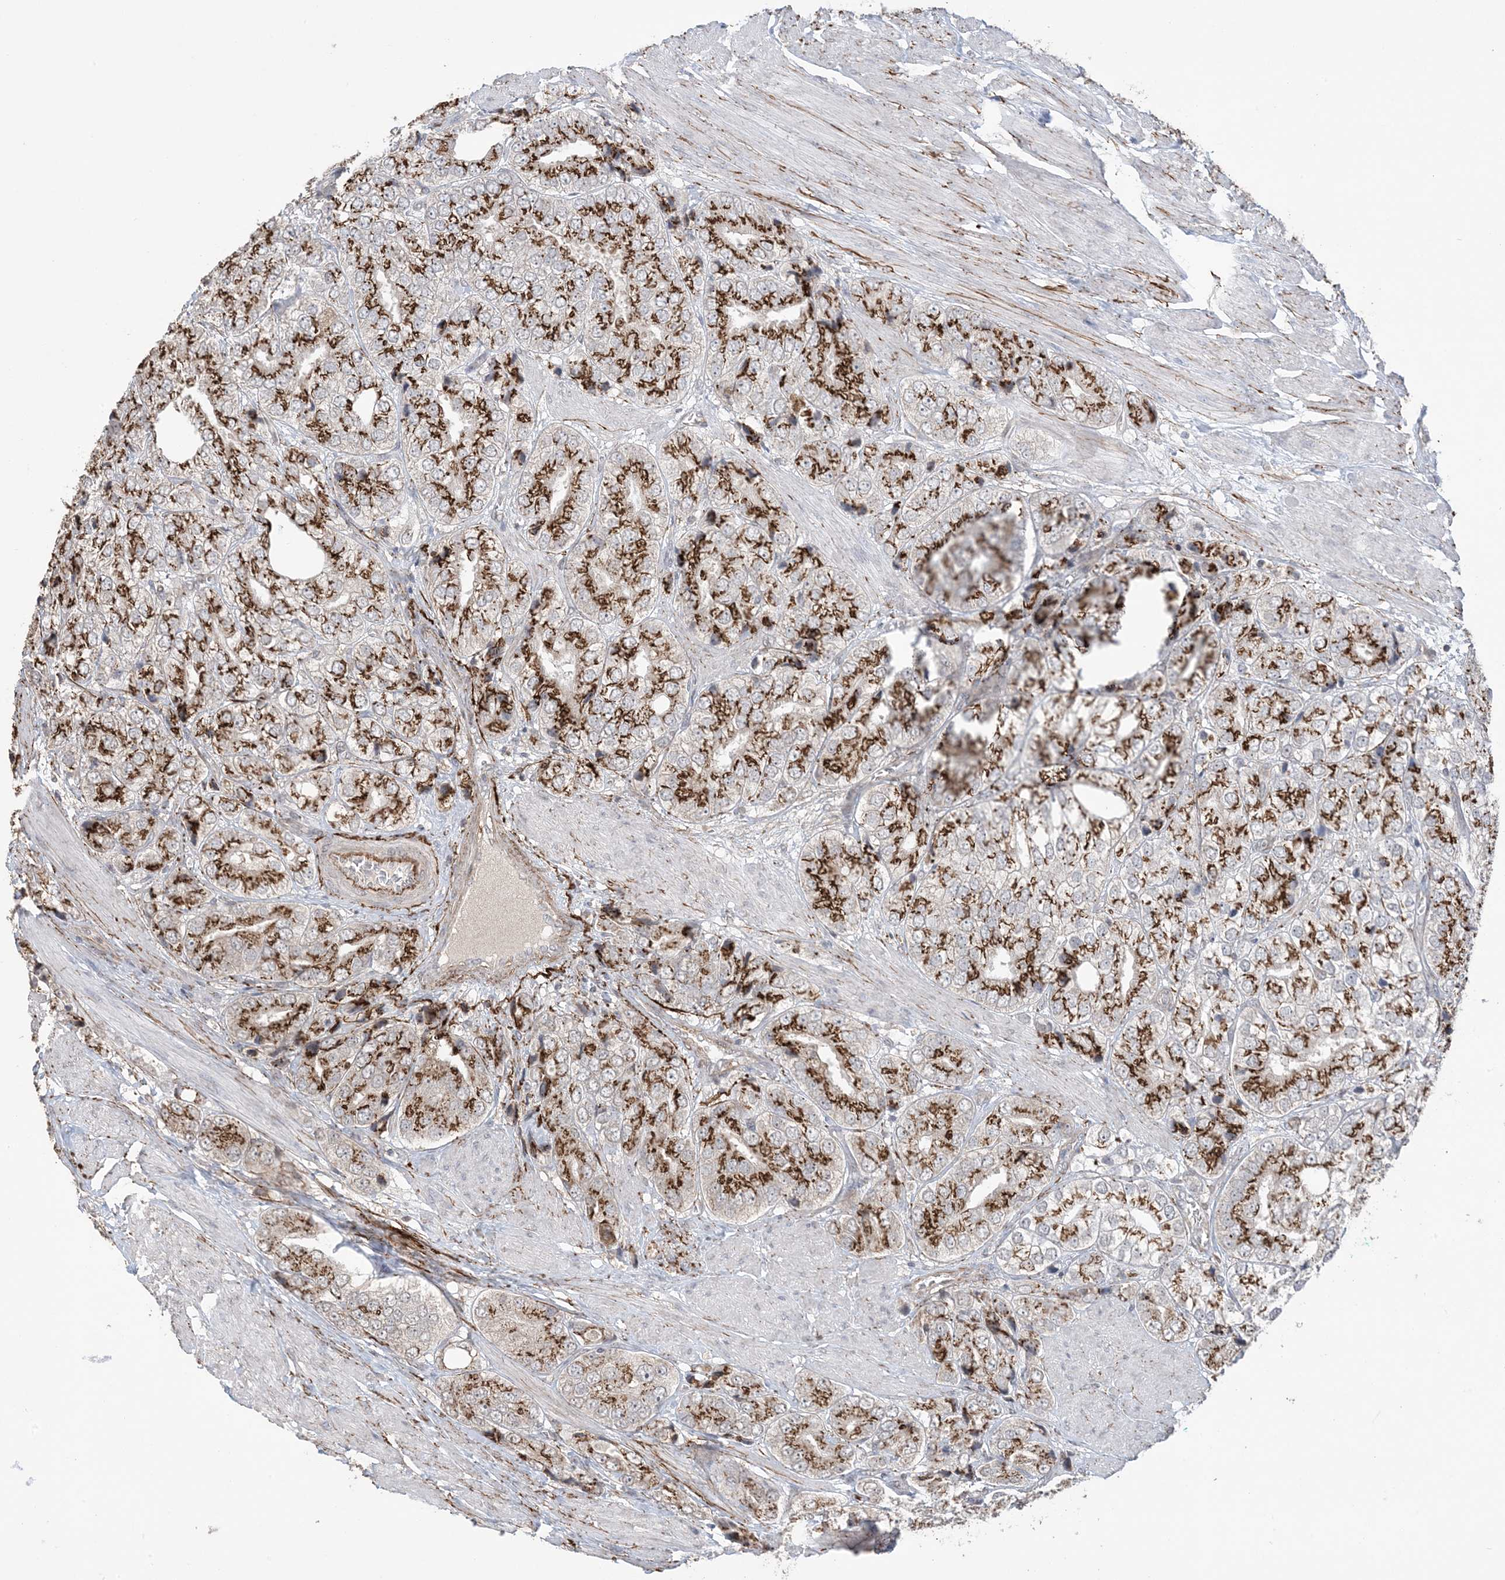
{"staining": {"intensity": "strong", "quantity": ">75%", "location": "cytoplasmic/membranous"}, "tissue": "prostate cancer", "cell_type": "Tumor cells", "image_type": "cancer", "snomed": [{"axis": "morphology", "description": "Adenocarcinoma, High grade"}, {"axis": "topography", "description": "Prostate"}], "caption": "This micrograph shows prostate cancer (adenocarcinoma (high-grade)) stained with immunohistochemistry to label a protein in brown. The cytoplasmic/membranous of tumor cells show strong positivity for the protein. Nuclei are counter-stained blue.", "gene": "XRN1", "patient": {"sex": "male", "age": 50}}